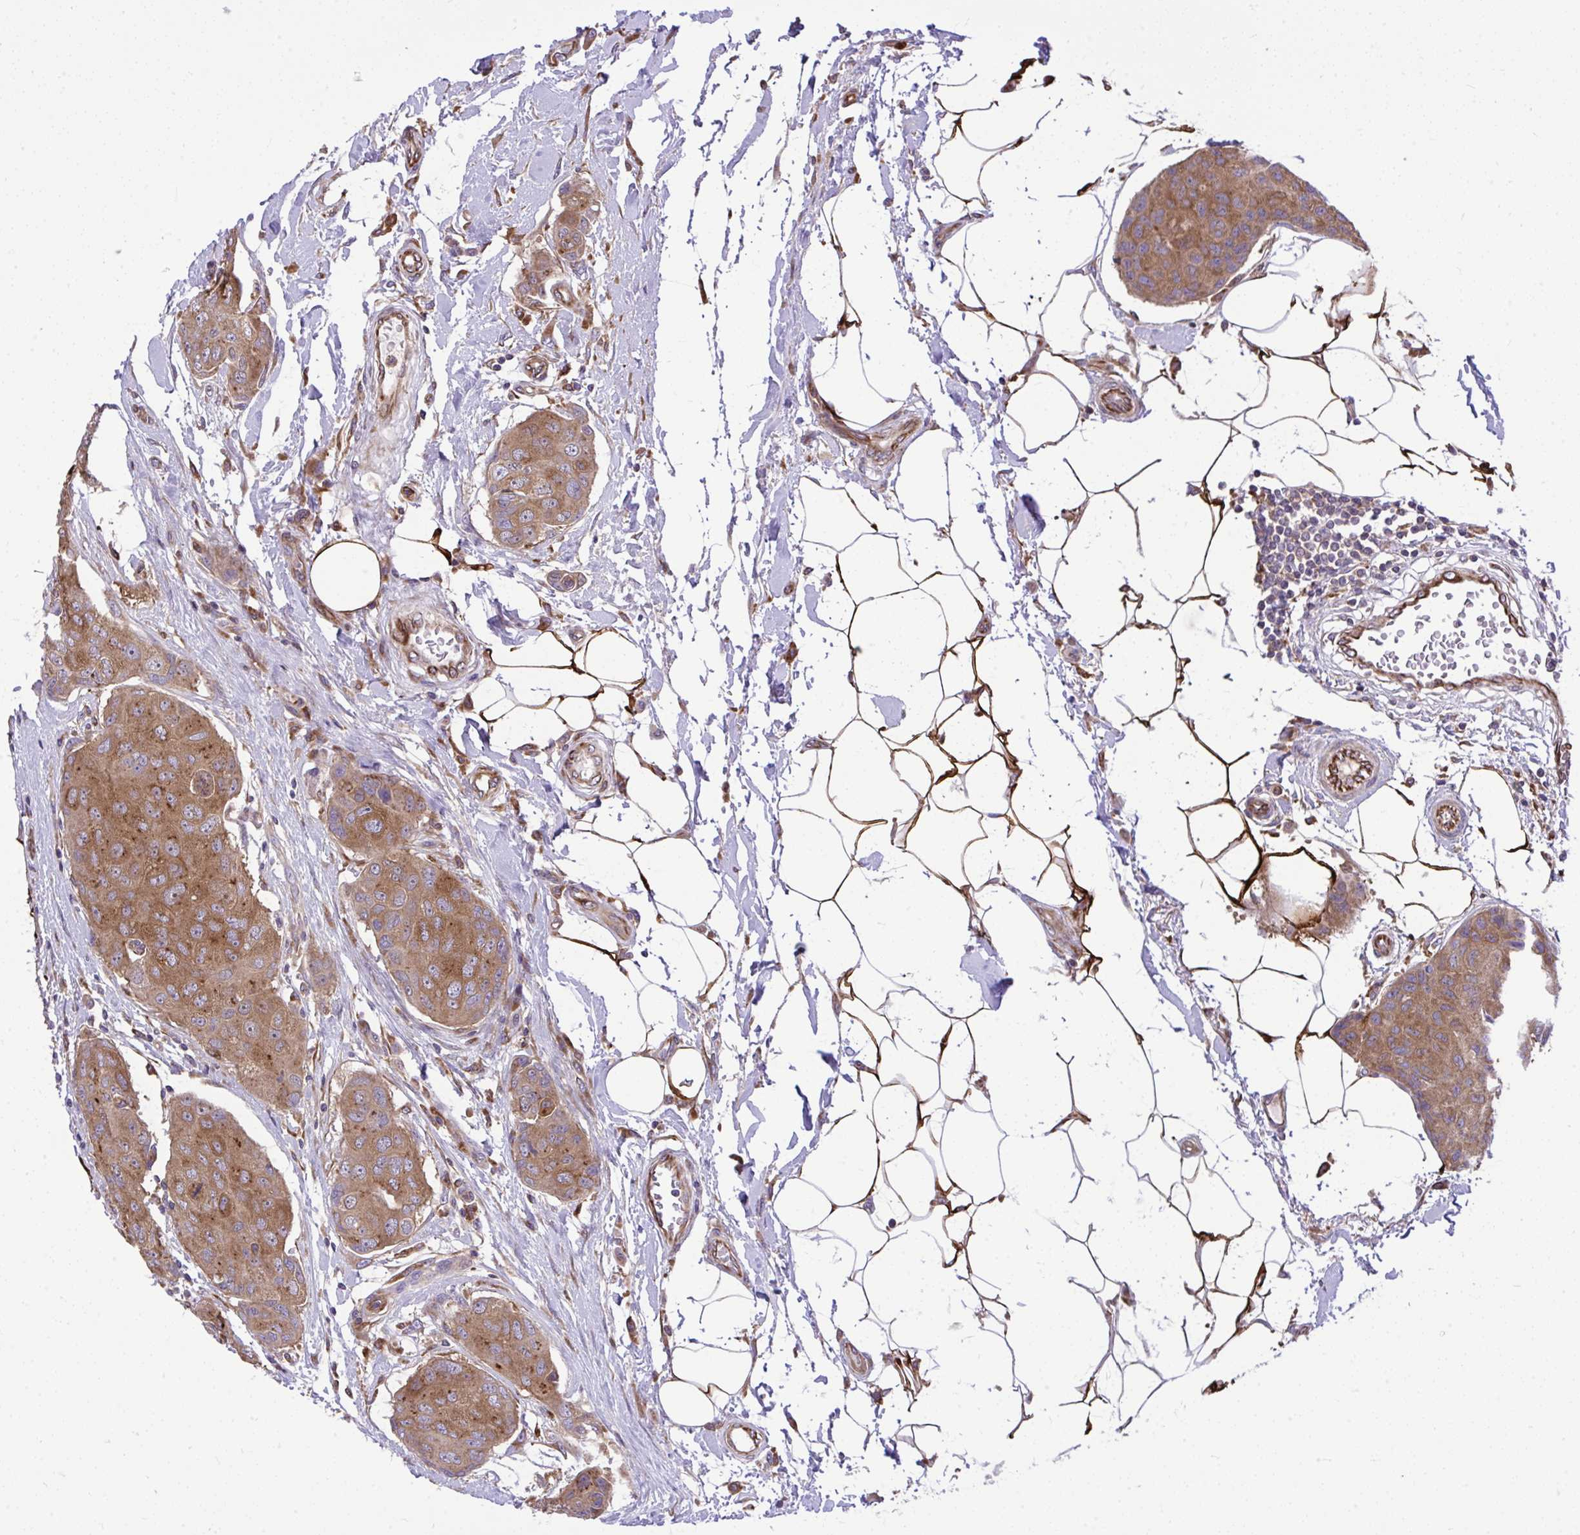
{"staining": {"intensity": "moderate", "quantity": ">75%", "location": "cytoplasmic/membranous"}, "tissue": "breast cancer", "cell_type": "Tumor cells", "image_type": "cancer", "snomed": [{"axis": "morphology", "description": "Duct carcinoma"}, {"axis": "topography", "description": "Breast"}, {"axis": "topography", "description": "Lymph node"}], "caption": "Immunohistochemistry (IHC) histopathology image of invasive ductal carcinoma (breast) stained for a protein (brown), which displays medium levels of moderate cytoplasmic/membranous expression in about >75% of tumor cells.", "gene": "PAIP2", "patient": {"sex": "female", "age": 80}}